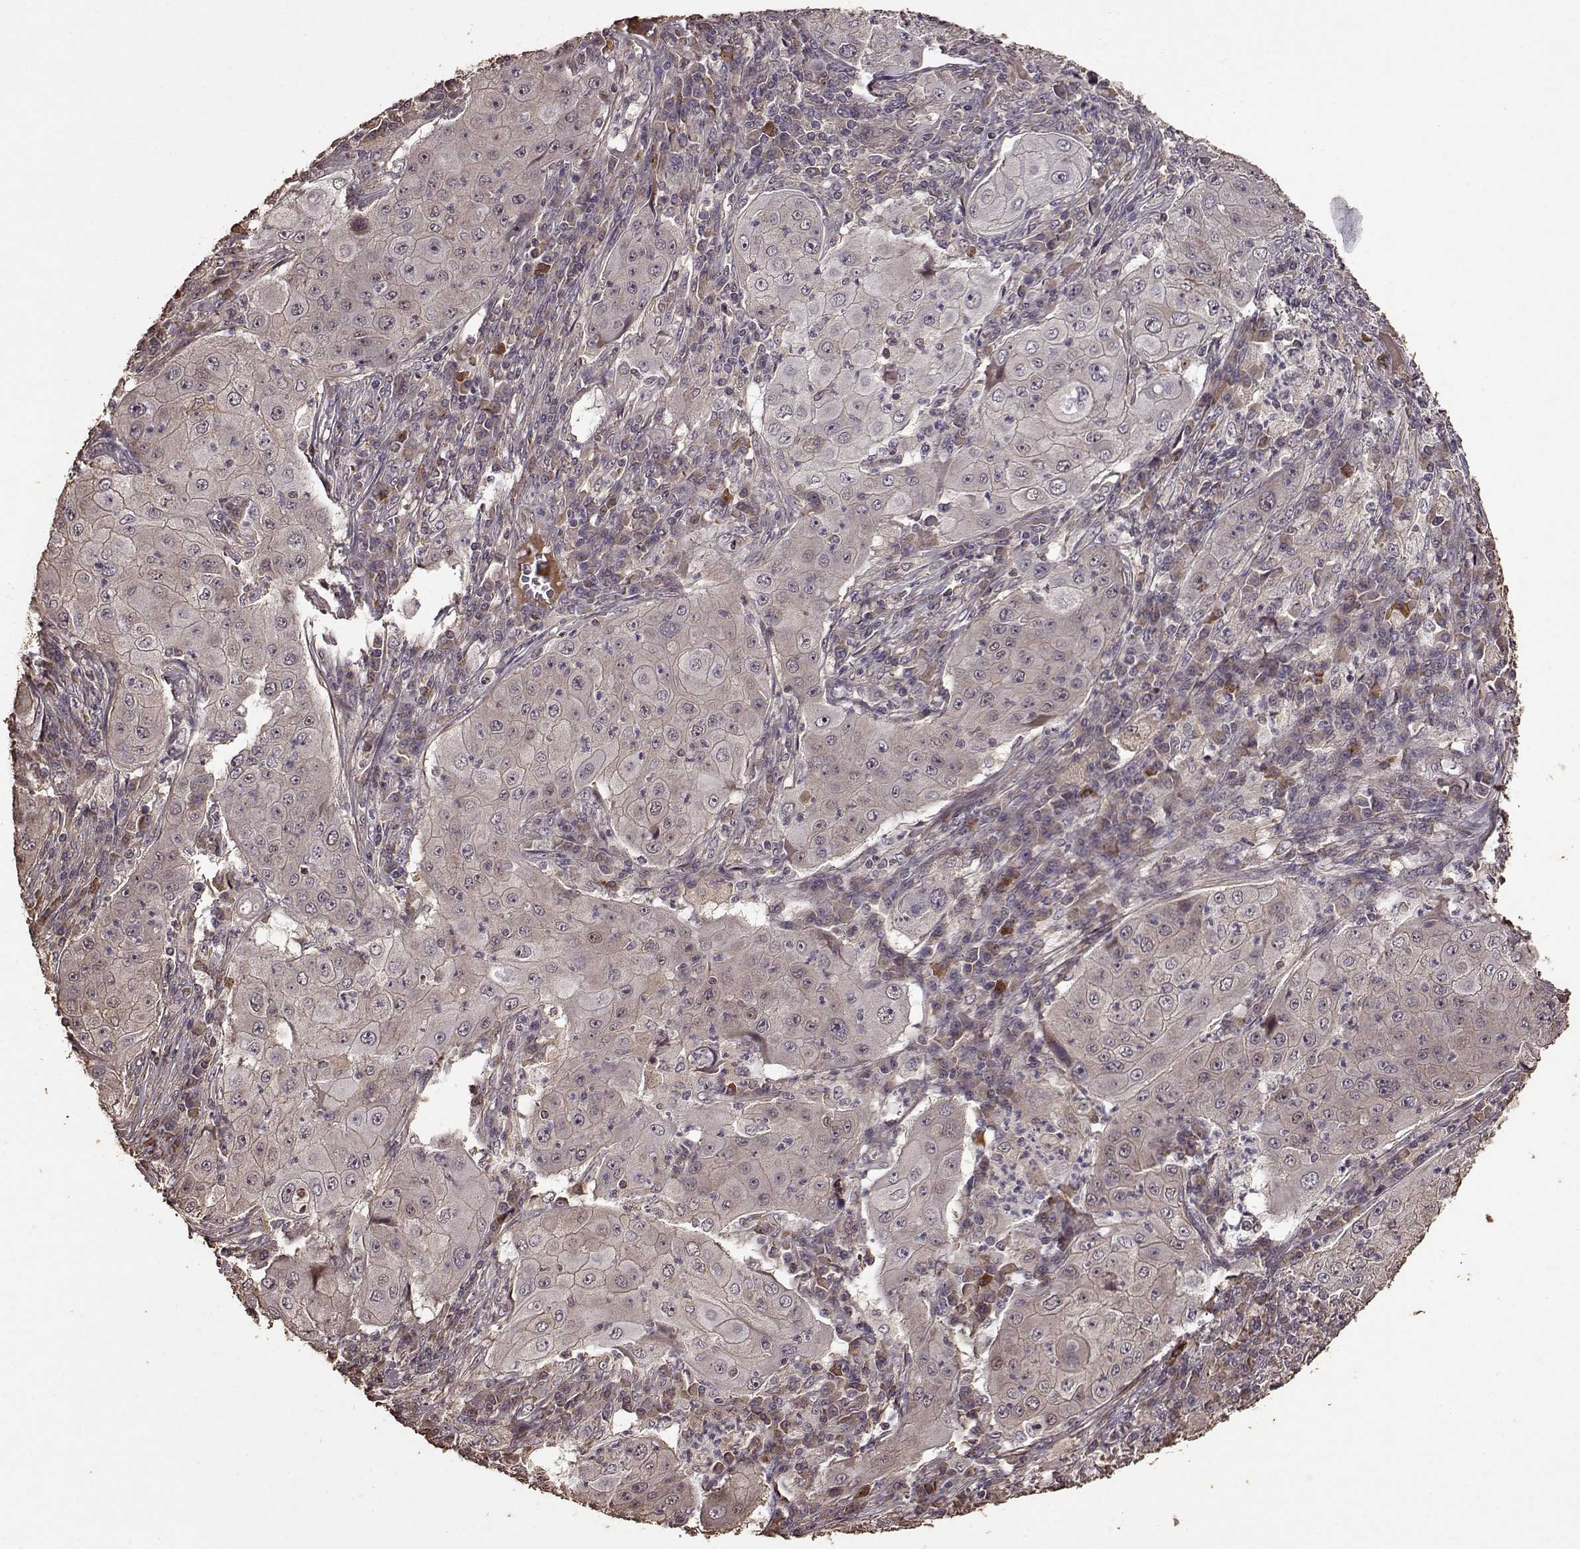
{"staining": {"intensity": "negative", "quantity": "none", "location": "none"}, "tissue": "lung cancer", "cell_type": "Tumor cells", "image_type": "cancer", "snomed": [{"axis": "morphology", "description": "Squamous cell carcinoma, NOS"}, {"axis": "topography", "description": "Lung"}], "caption": "Immunohistochemistry (IHC) micrograph of neoplastic tissue: human squamous cell carcinoma (lung) stained with DAB (3,3'-diaminobenzidine) exhibits no significant protein staining in tumor cells.", "gene": "FBXW11", "patient": {"sex": "female", "age": 59}}